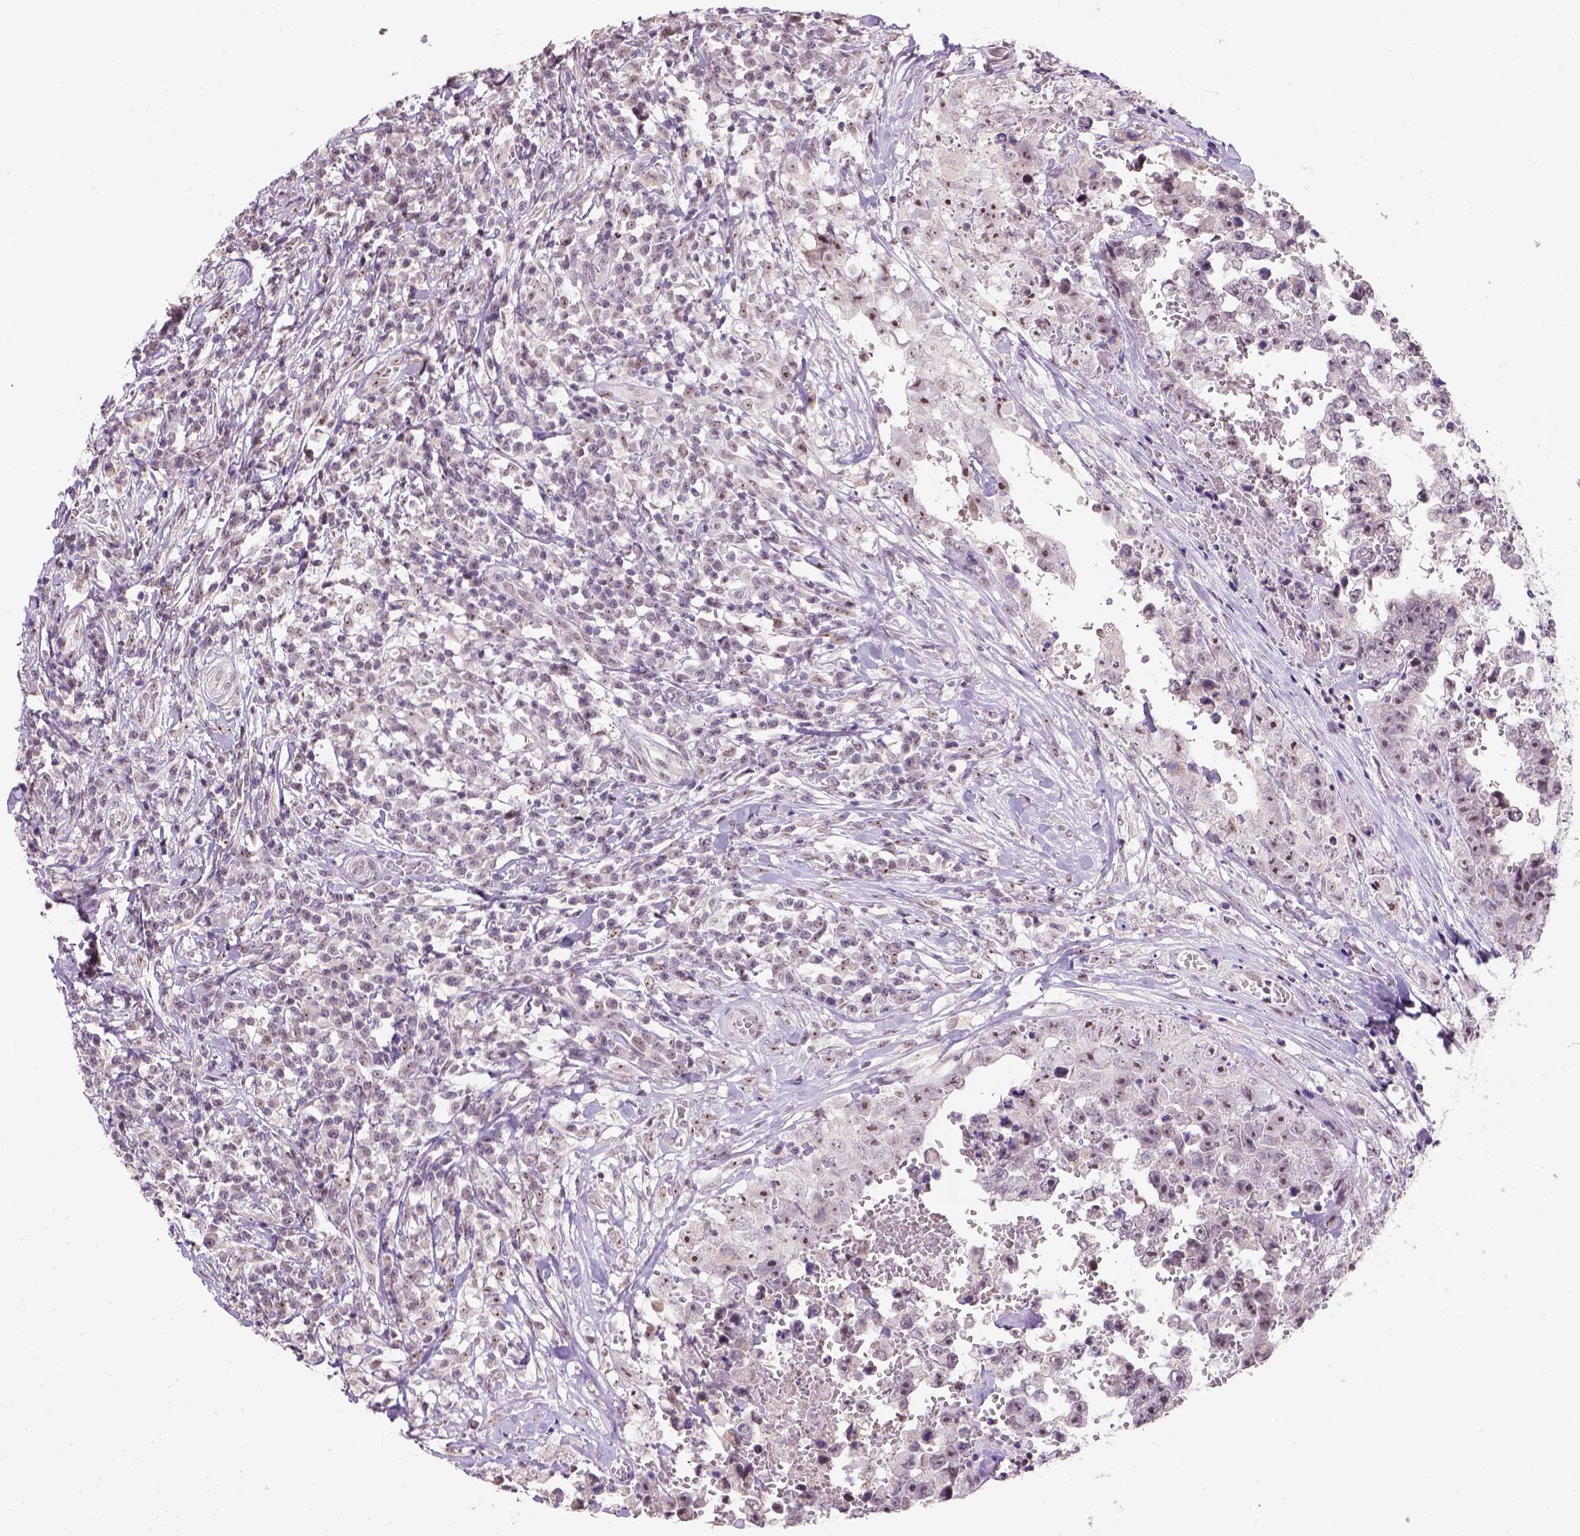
{"staining": {"intensity": "strong", "quantity": "<25%", "location": "nuclear"}, "tissue": "testis cancer", "cell_type": "Tumor cells", "image_type": "cancer", "snomed": [{"axis": "morphology", "description": "Carcinoma, Embryonal, NOS"}, {"axis": "topography", "description": "Testis"}], "caption": "Protein staining reveals strong nuclear positivity in about <25% of tumor cells in embryonal carcinoma (testis).", "gene": "DDX50", "patient": {"sex": "male", "age": 36}}